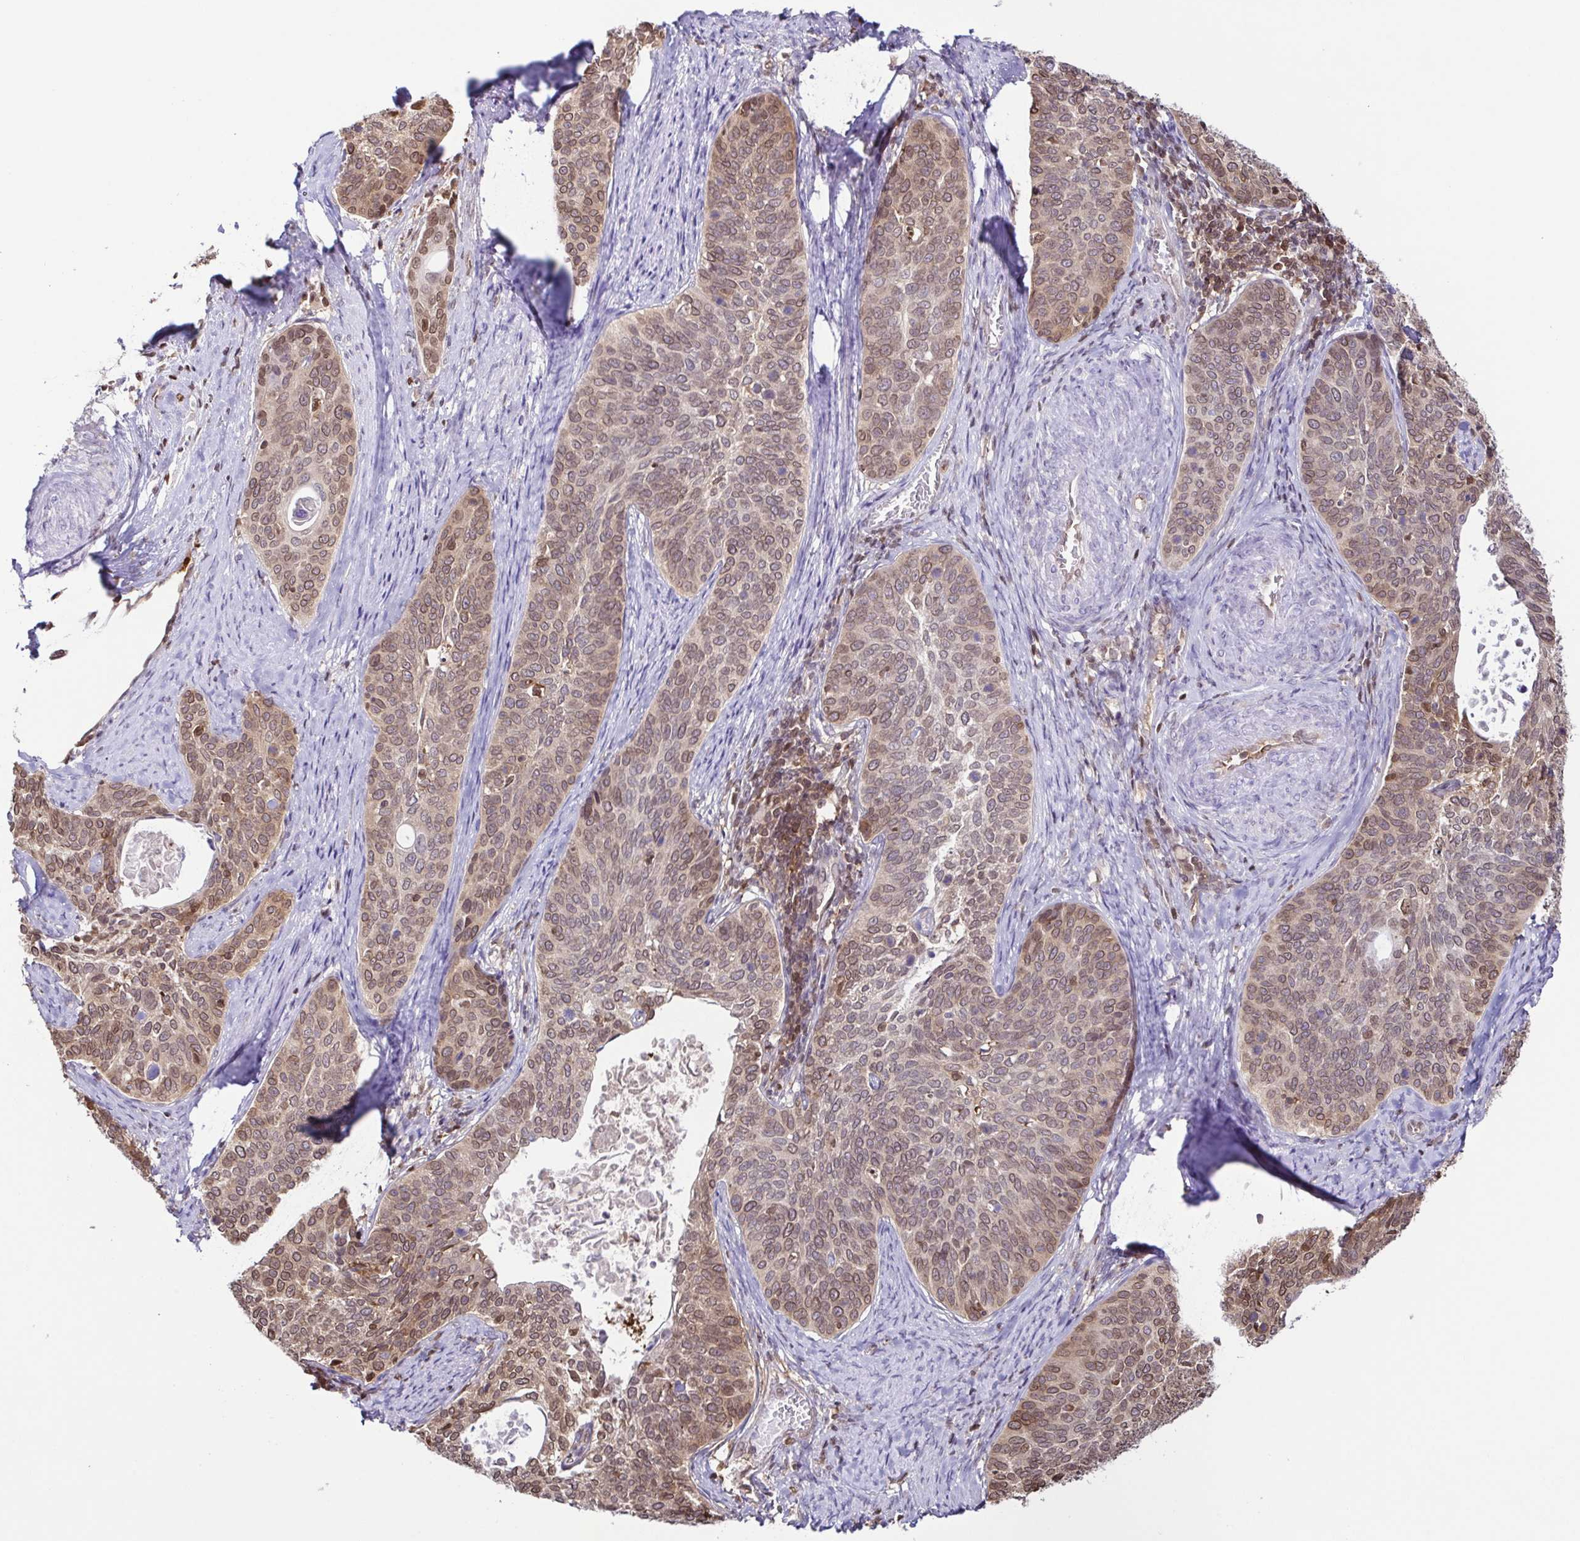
{"staining": {"intensity": "moderate", "quantity": ">75%", "location": "nuclear"}, "tissue": "cervical cancer", "cell_type": "Tumor cells", "image_type": "cancer", "snomed": [{"axis": "morphology", "description": "Squamous cell carcinoma, NOS"}, {"axis": "topography", "description": "Cervix"}], "caption": "Tumor cells show medium levels of moderate nuclear staining in about >75% of cells in cervical cancer.", "gene": "PSMB9", "patient": {"sex": "female", "age": 69}}